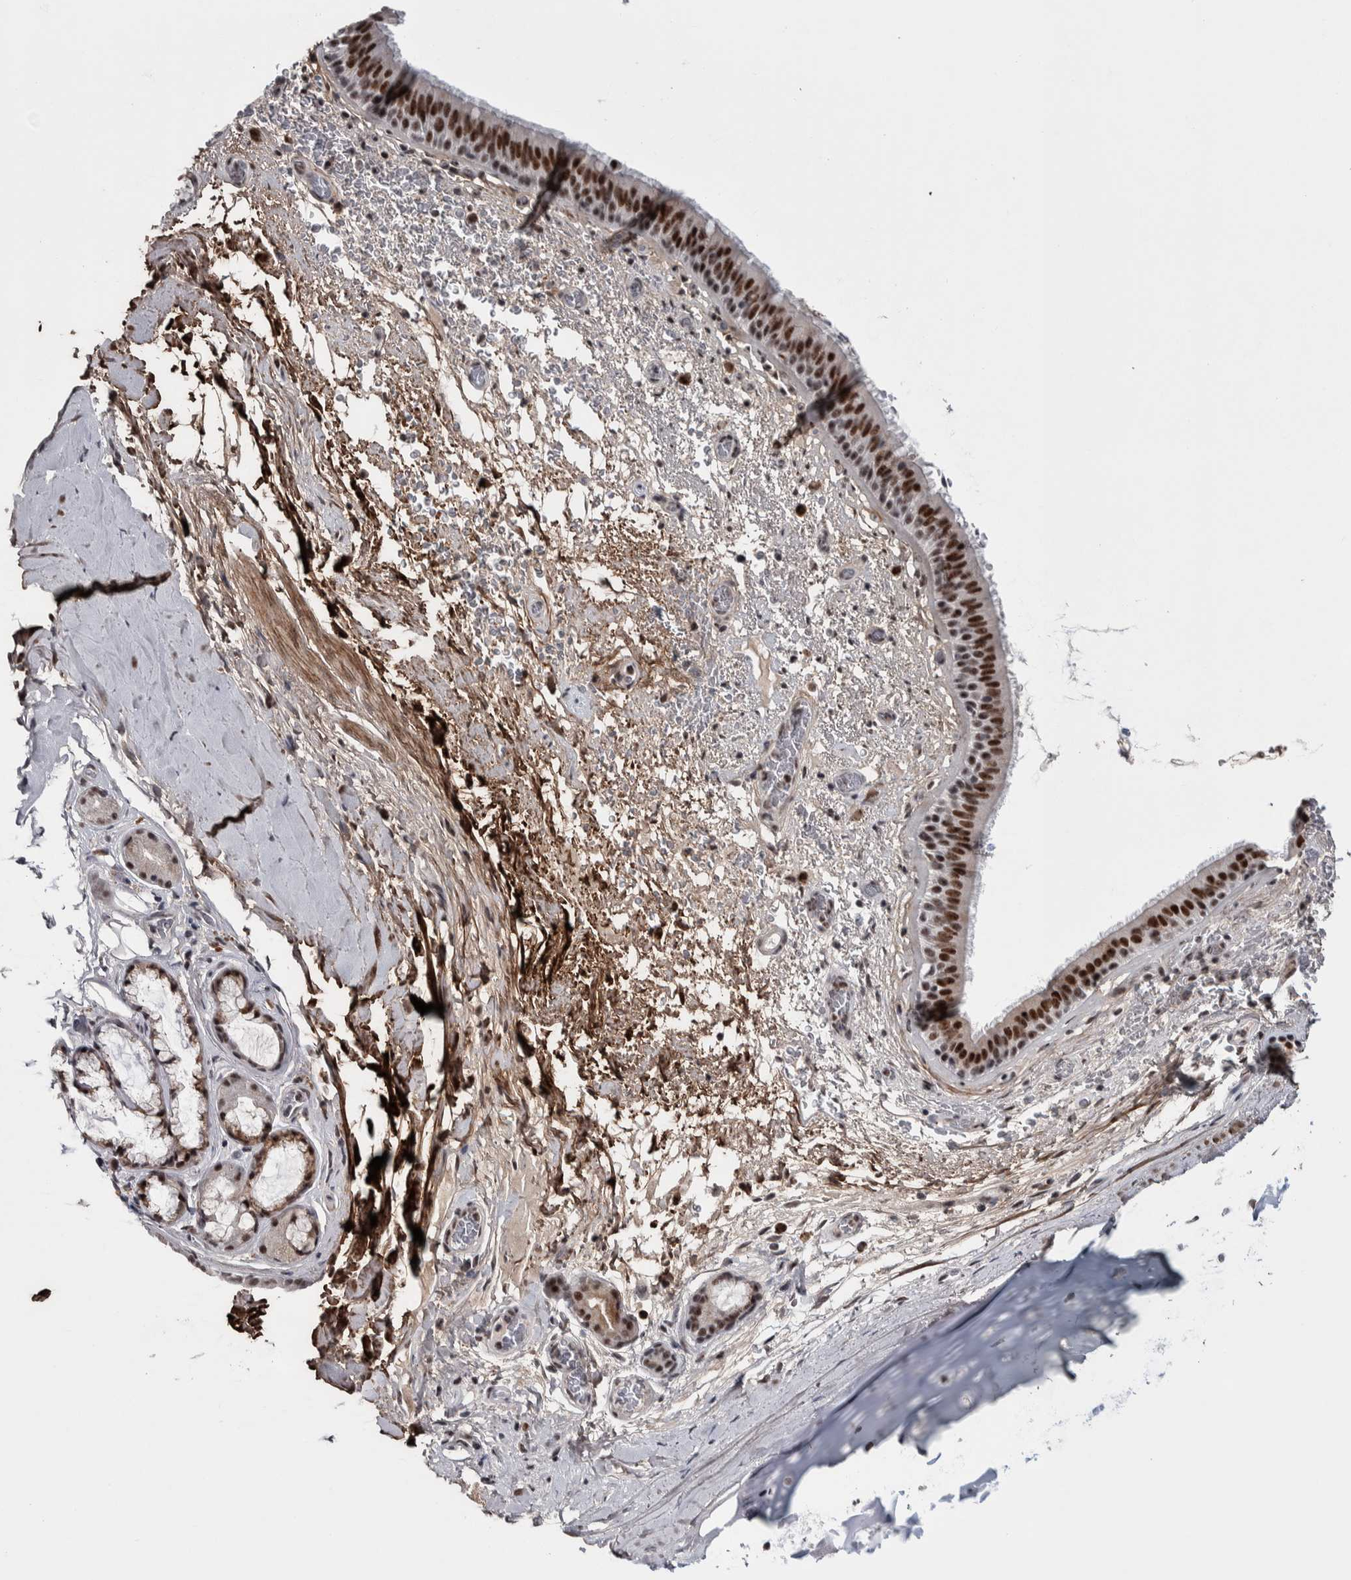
{"staining": {"intensity": "strong", "quantity": ">75%", "location": "nuclear"}, "tissue": "bronchus", "cell_type": "Respiratory epithelial cells", "image_type": "normal", "snomed": [{"axis": "morphology", "description": "Normal tissue, NOS"}, {"axis": "topography", "description": "Cartilage tissue"}], "caption": "DAB immunohistochemical staining of unremarkable human bronchus demonstrates strong nuclear protein expression in approximately >75% of respiratory epithelial cells. (Stains: DAB (3,3'-diaminobenzidine) in brown, nuclei in blue, Microscopy: brightfield microscopy at high magnification).", "gene": "ASPN", "patient": {"sex": "female", "age": 63}}